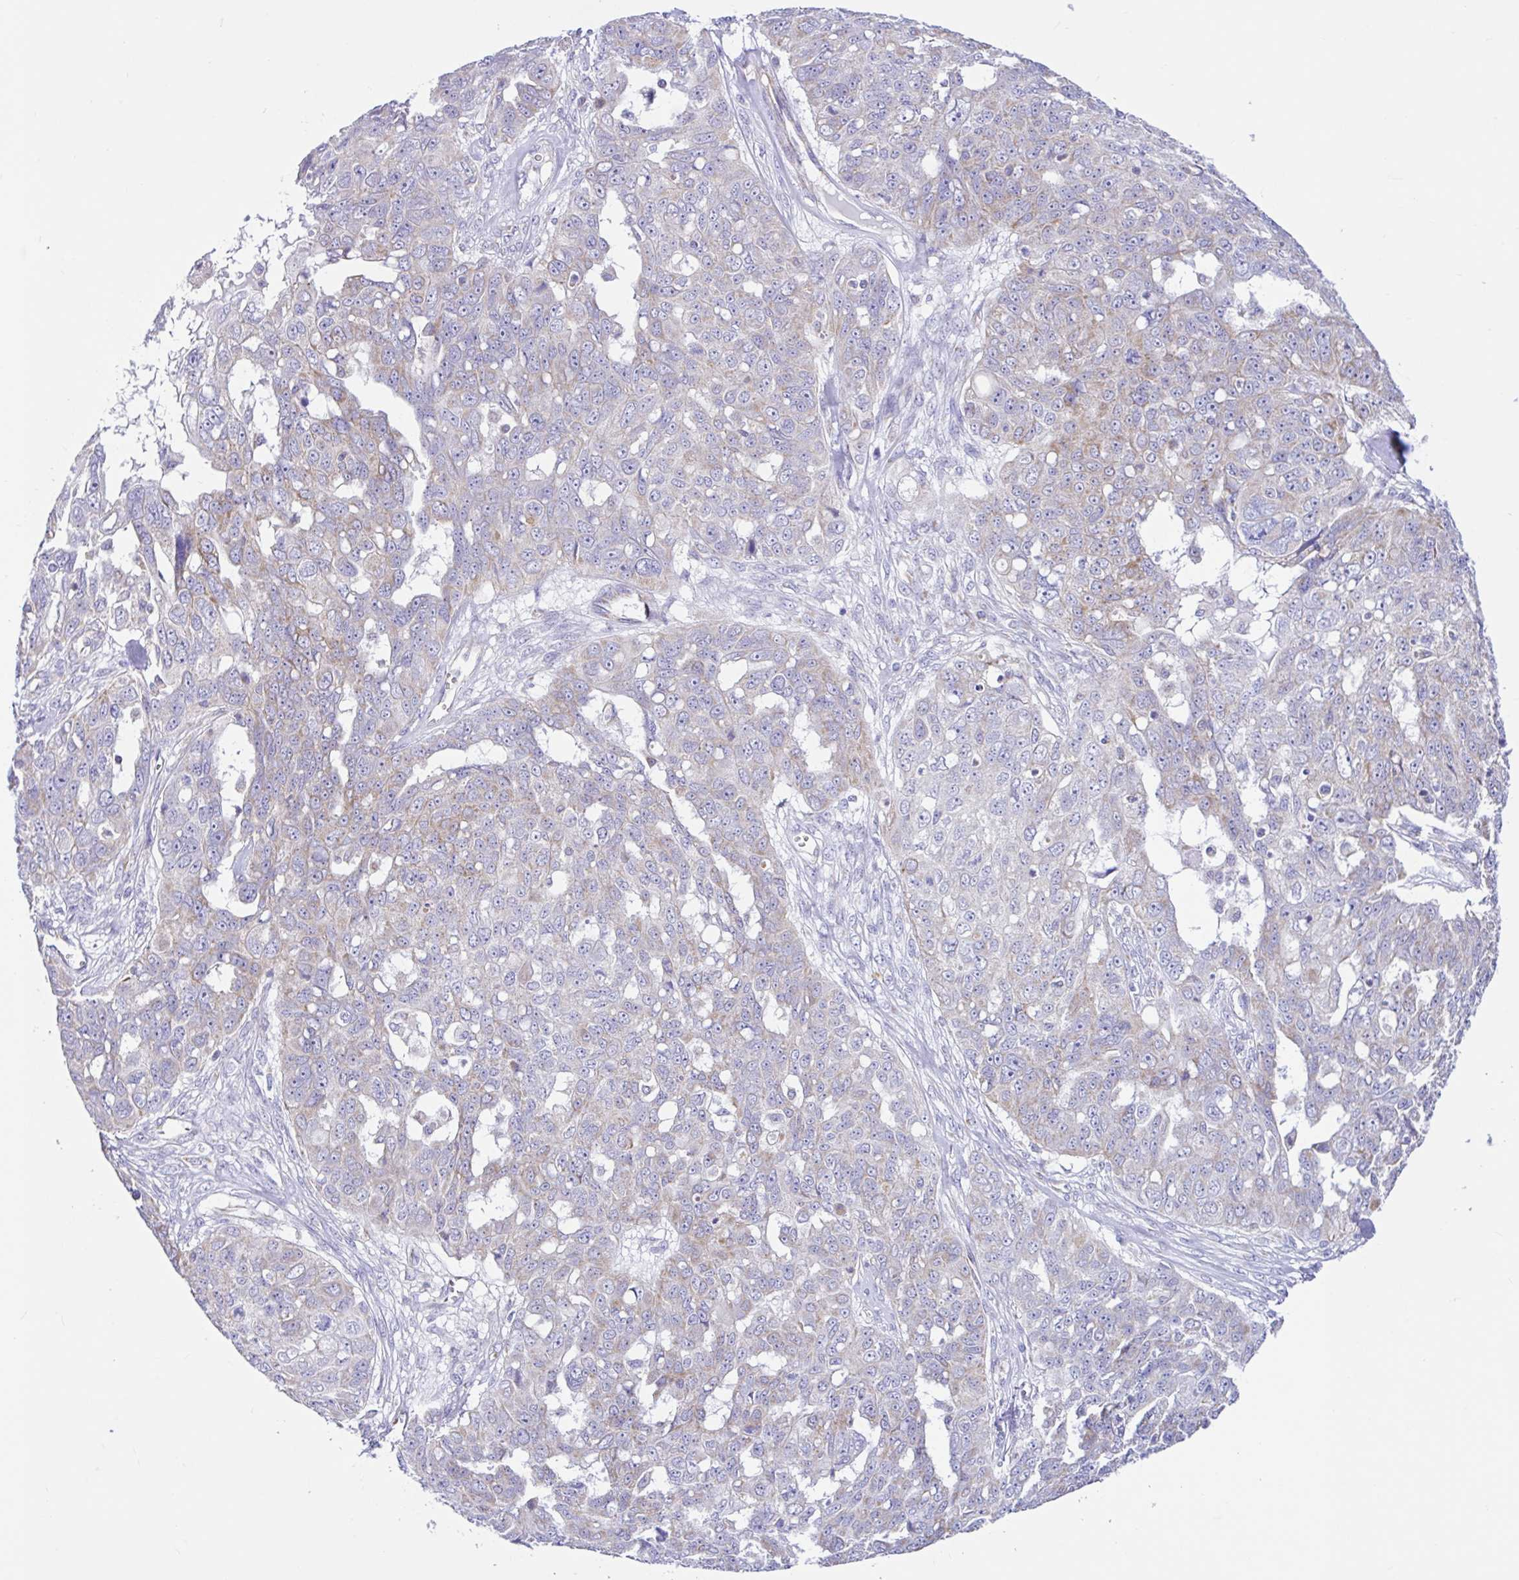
{"staining": {"intensity": "weak", "quantity": "<25%", "location": "cytoplasmic/membranous"}, "tissue": "ovarian cancer", "cell_type": "Tumor cells", "image_type": "cancer", "snomed": [{"axis": "morphology", "description": "Carcinoma, endometroid"}, {"axis": "topography", "description": "Ovary"}], "caption": "DAB (3,3'-diaminobenzidine) immunohistochemical staining of ovarian cancer (endometroid carcinoma) demonstrates no significant expression in tumor cells. (DAB (3,3'-diaminobenzidine) immunohistochemistry, high magnification).", "gene": "NDUFS2", "patient": {"sex": "female", "age": 70}}